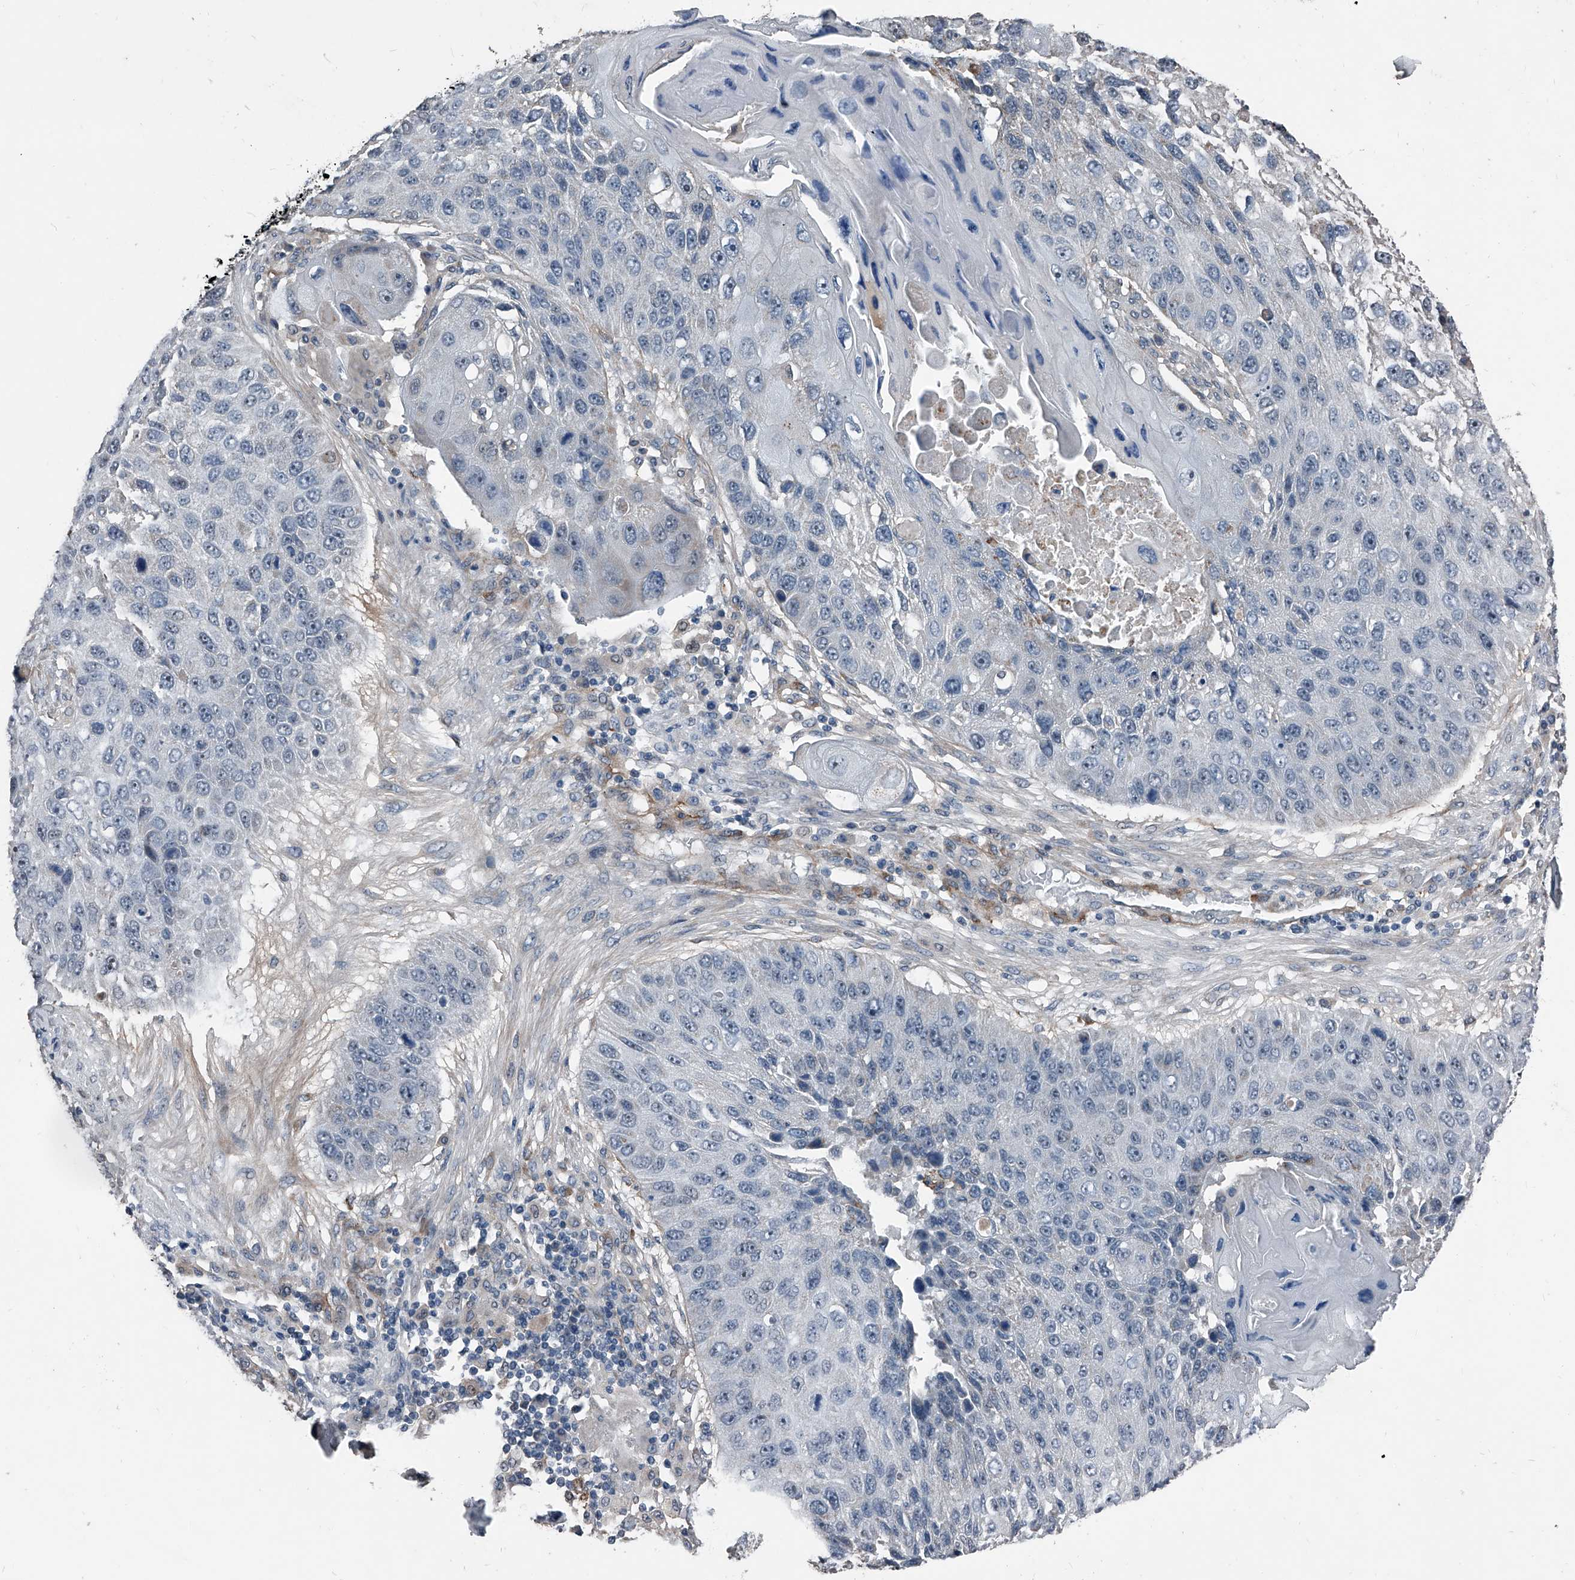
{"staining": {"intensity": "negative", "quantity": "none", "location": "none"}, "tissue": "lung cancer", "cell_type": "Tumor cells", "image_type": "cancer", "snomed": [{"axis": "morphology", "description": "Squamous cell carcinoma, NOS"}, {"axis": "topography", "description": "Lung"}], "caption": "This histopathology image is of lung cancer stained with immunohistochemistry to label a protein in brown with the nuclei are counter-stained blue. There is no expression in tumor cells. (DAB immunohistochemistry visualized using brightfield microscopy, high magnification).", "gene": "PHACTR1", "patient": {"sex": "male", "age": 61}}